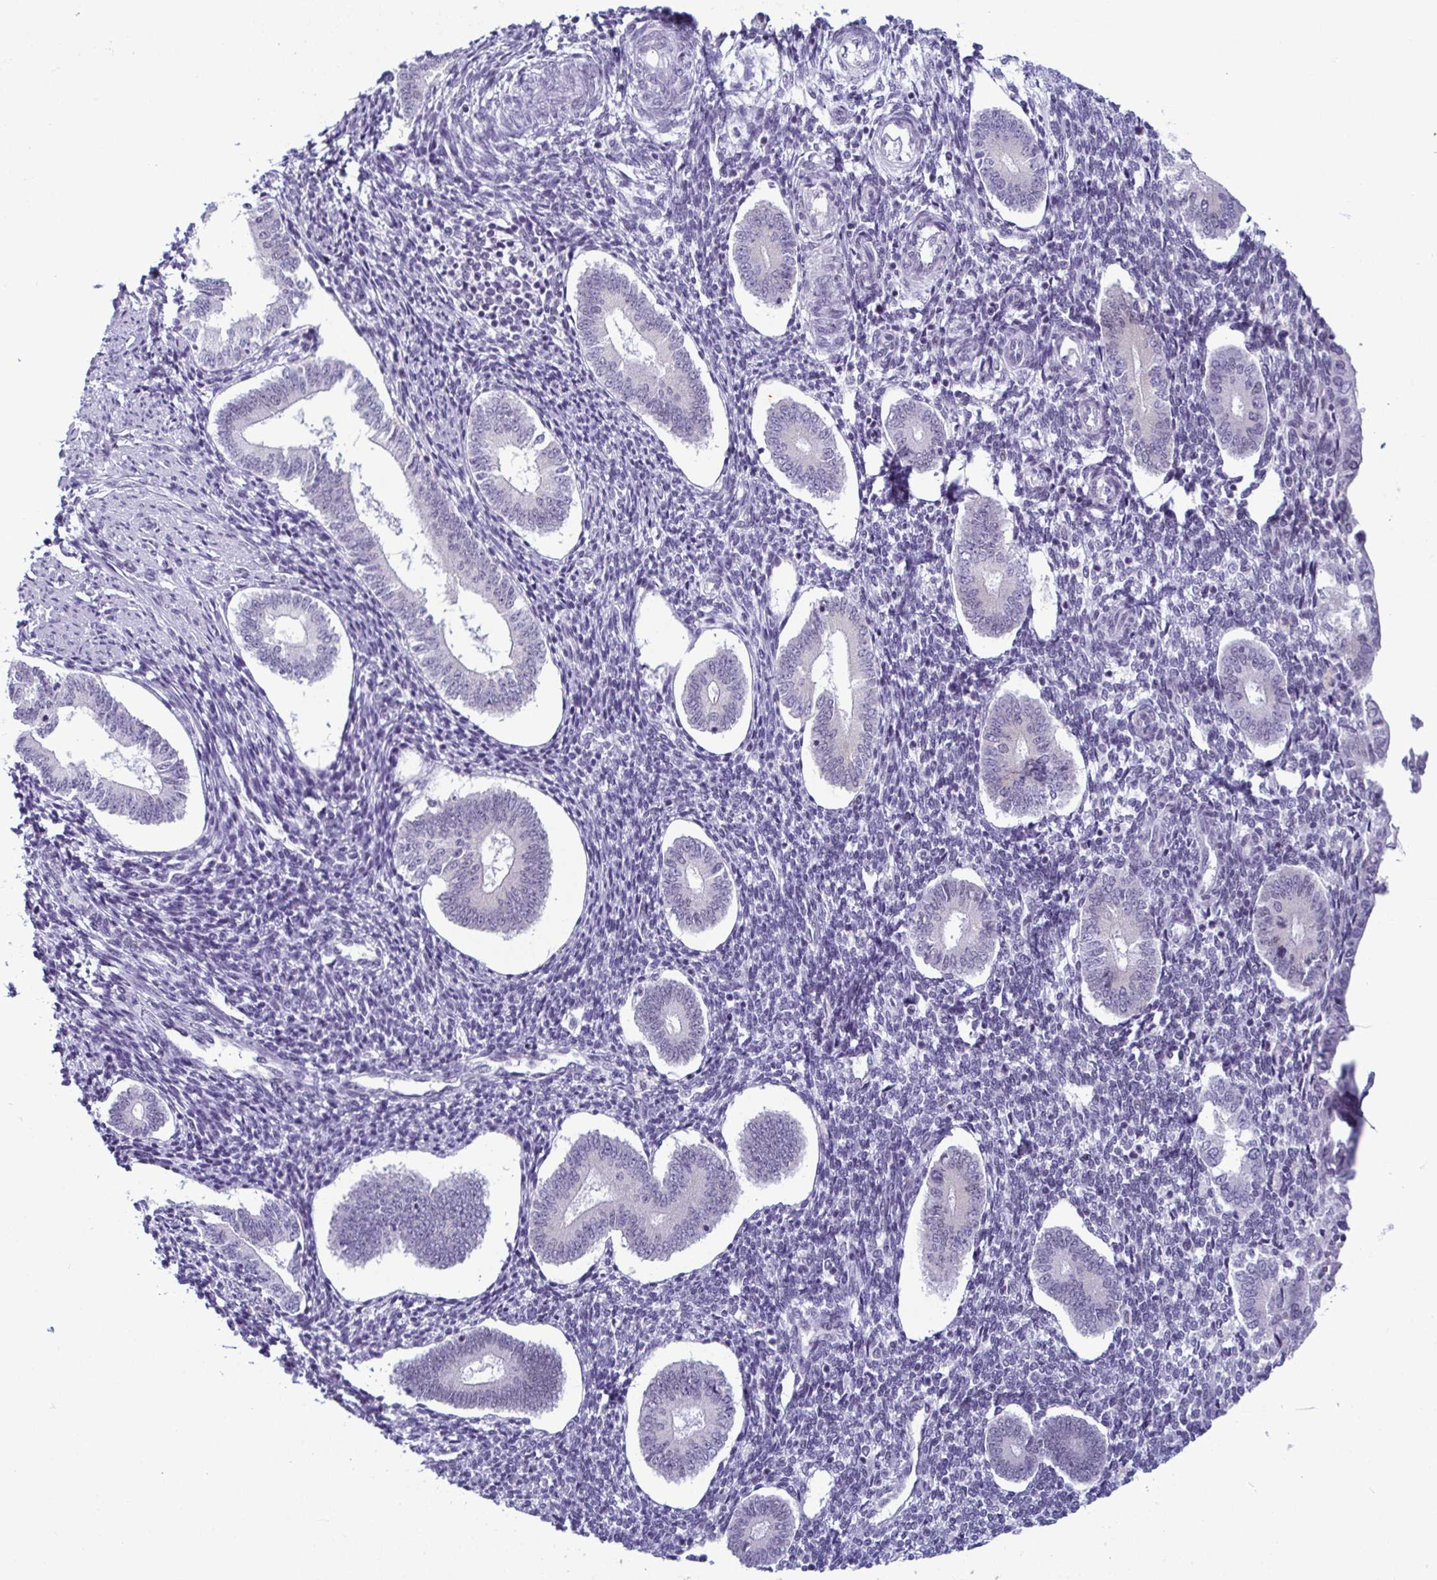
{"staining": {"intensity": "negative", "quantity": "none", "location": "none"}, "tissue": "endometrium", "cell_type": "Cells in endometrial stroma", "image_type": "normal", "snomed": [{"axis": "morphology", "description": "Normal tissue, NOS"}, {"axis": "topography", "description": "Endometrium"}], "caption": "Cells in endometrial stroma are negative for protein expression in benign human endometrium. (DAB IHC visualized using brightfield microscopy, high magnification).", "gene": "RBM7", "patient": {"sex": "female", "age": 40}}